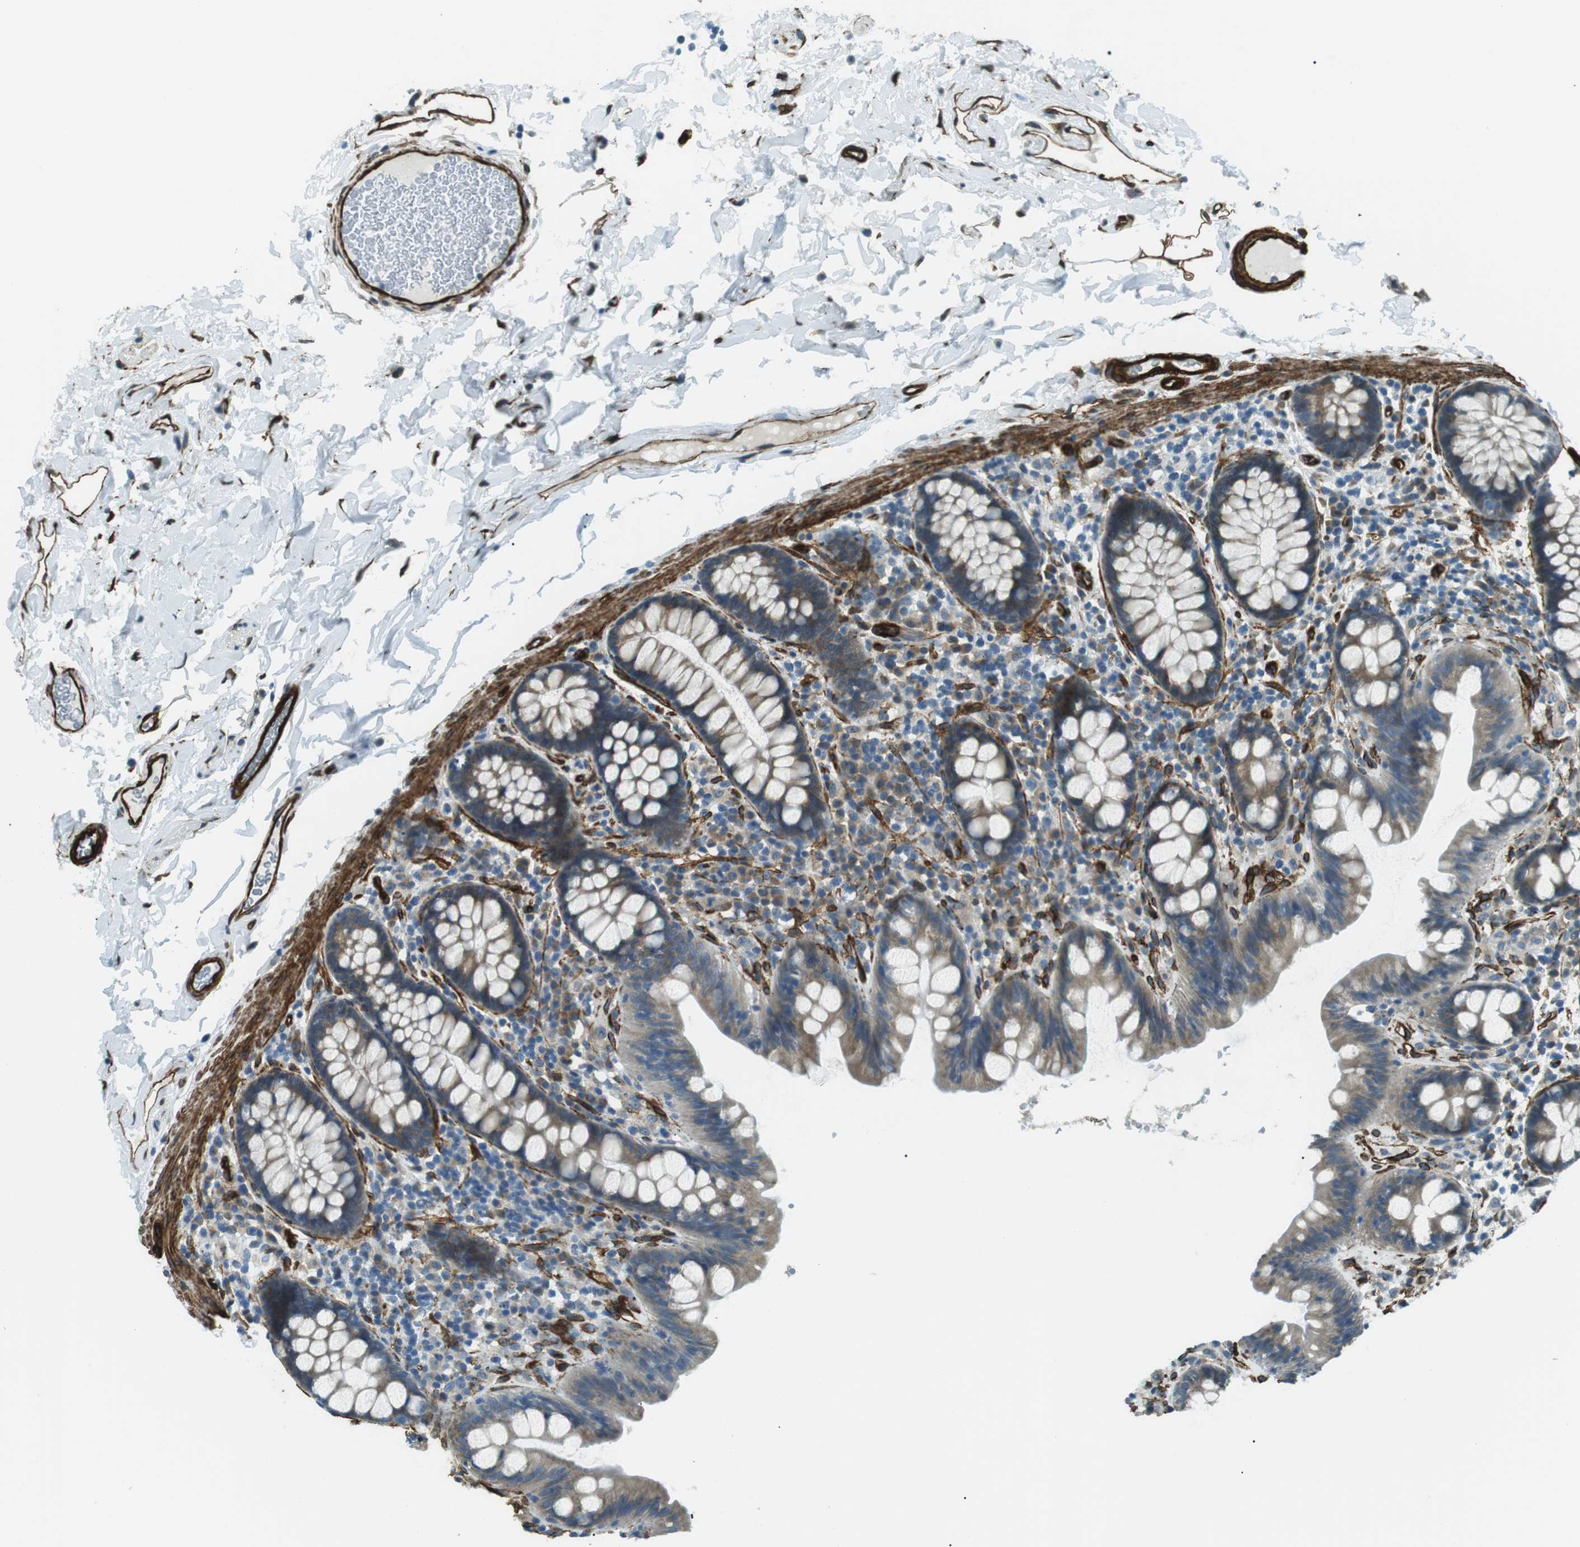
{"staining": {"intensity": "strong", "quantity": ">75%", "location": "cytoplasmic/membranous"}, "tissue": "colon", "cell_type": "Endothelial cells", "image_type": "normal", "snomed": [{"axis": "morphology", "description": "Normal tissue, NOS"}, {"axis": "topography", "description": "Colon"}], "caption": "Strong cytoplasmic/membranous expression for a protein is present in about >75% of endothelial cells of benign colon using immunohistochemistry (IHC).", "gene": "ODR4", "patient": {"sex": "female", "age": 80}}